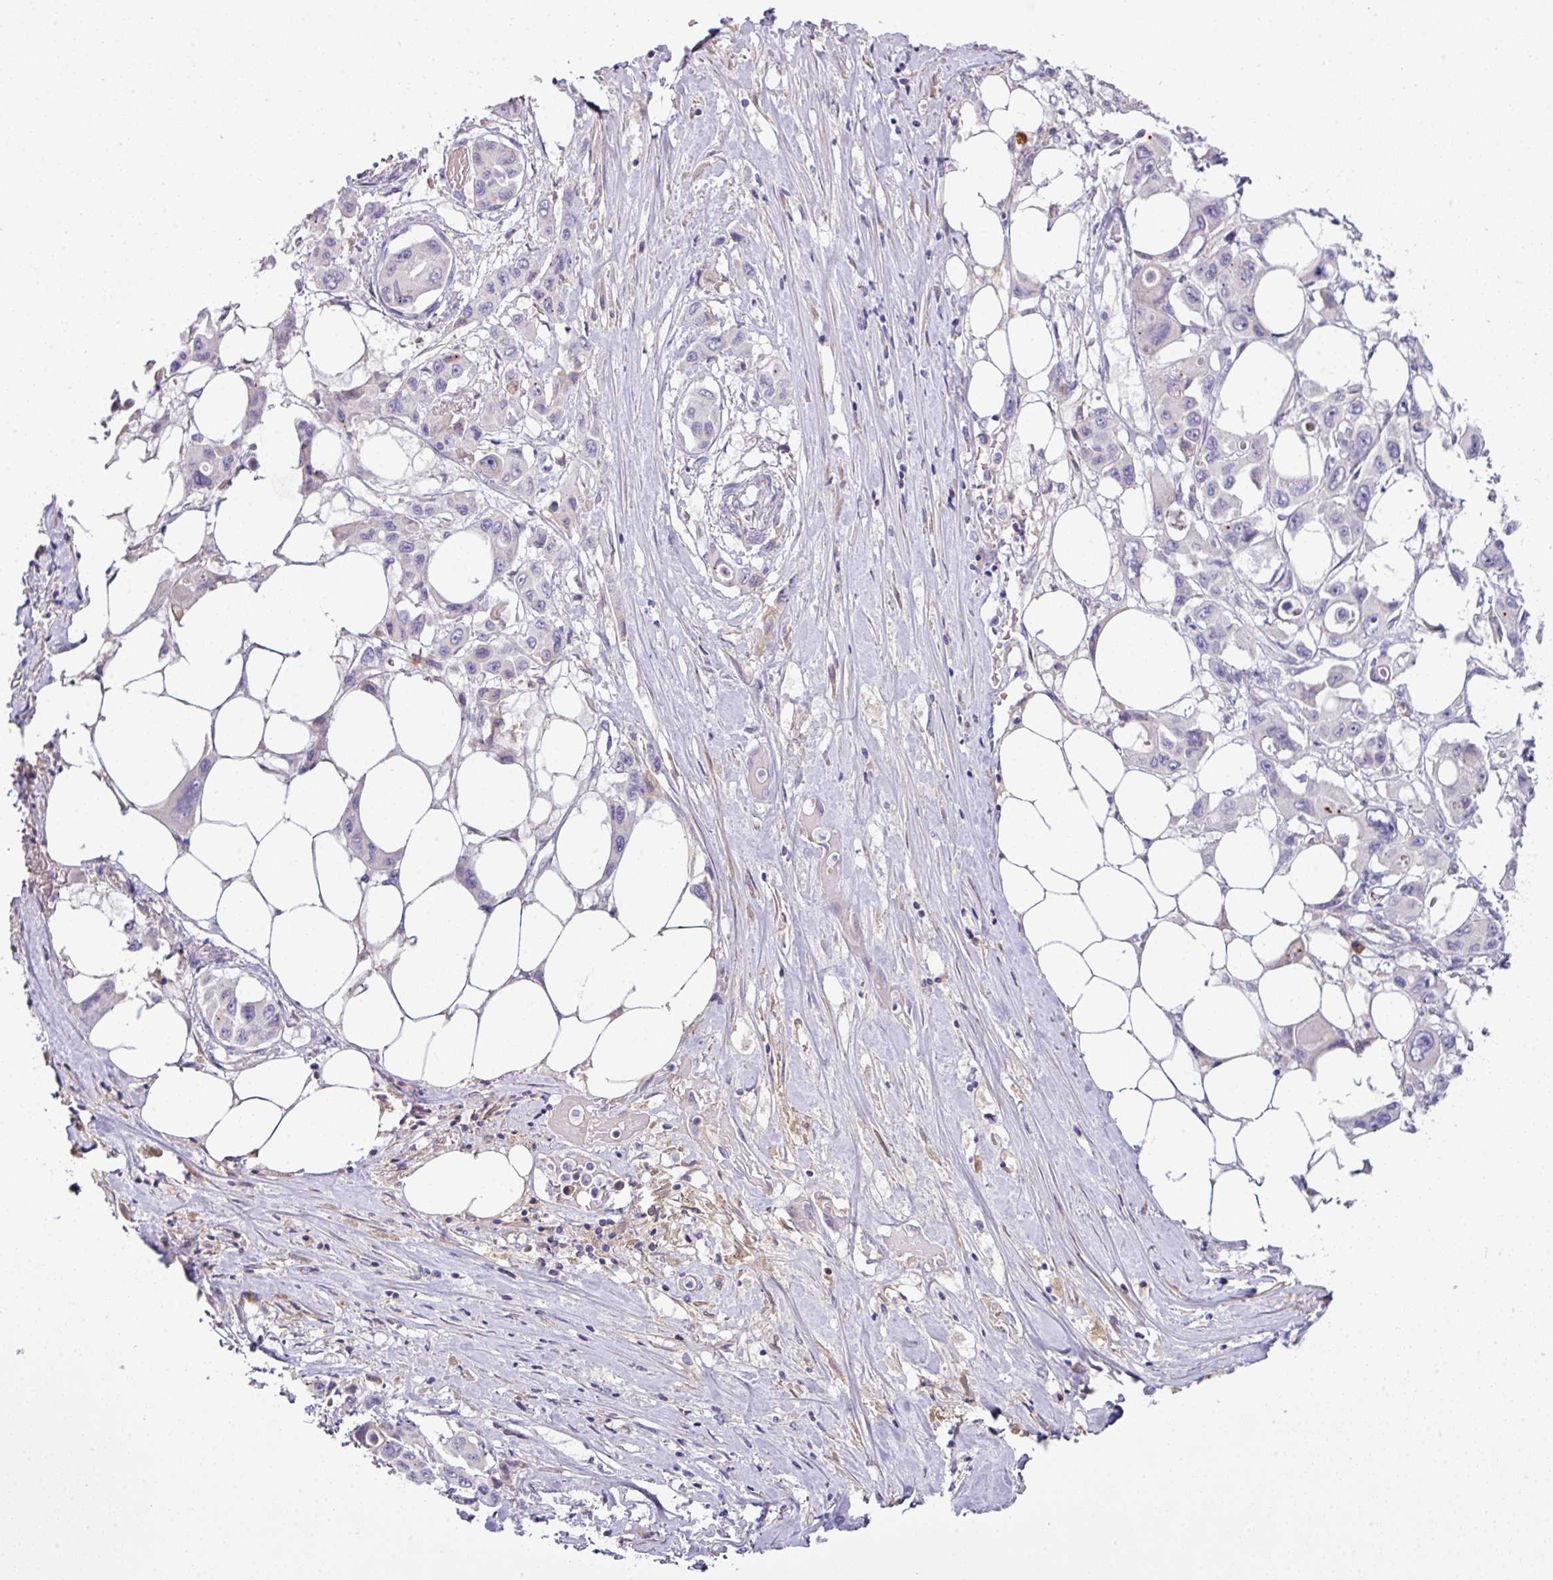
{"staining": {"intensity": "negative", "quantity": "none", "location": "none"}, "tissue": "pancreatic cancer", "cell_type": "Tumor cells", "image_type": "cancer", "snomed": [{"axis": "morphology", "description": "Adenocarcinoma, NOS"}, {"axis": "topography", "description": "Pancreas"}], "caption": "Immunohistochemical staining of pancreatic adenocarcinoma exhibits no significant staining in tumor cells. Brightfield microscopy of immunohistochemistry stained with DAB (brown) and hematoxylin (blue), captured at high magnification.", "gene": "SLAMF6", "patient": {"sex": "male", "age": 92}}